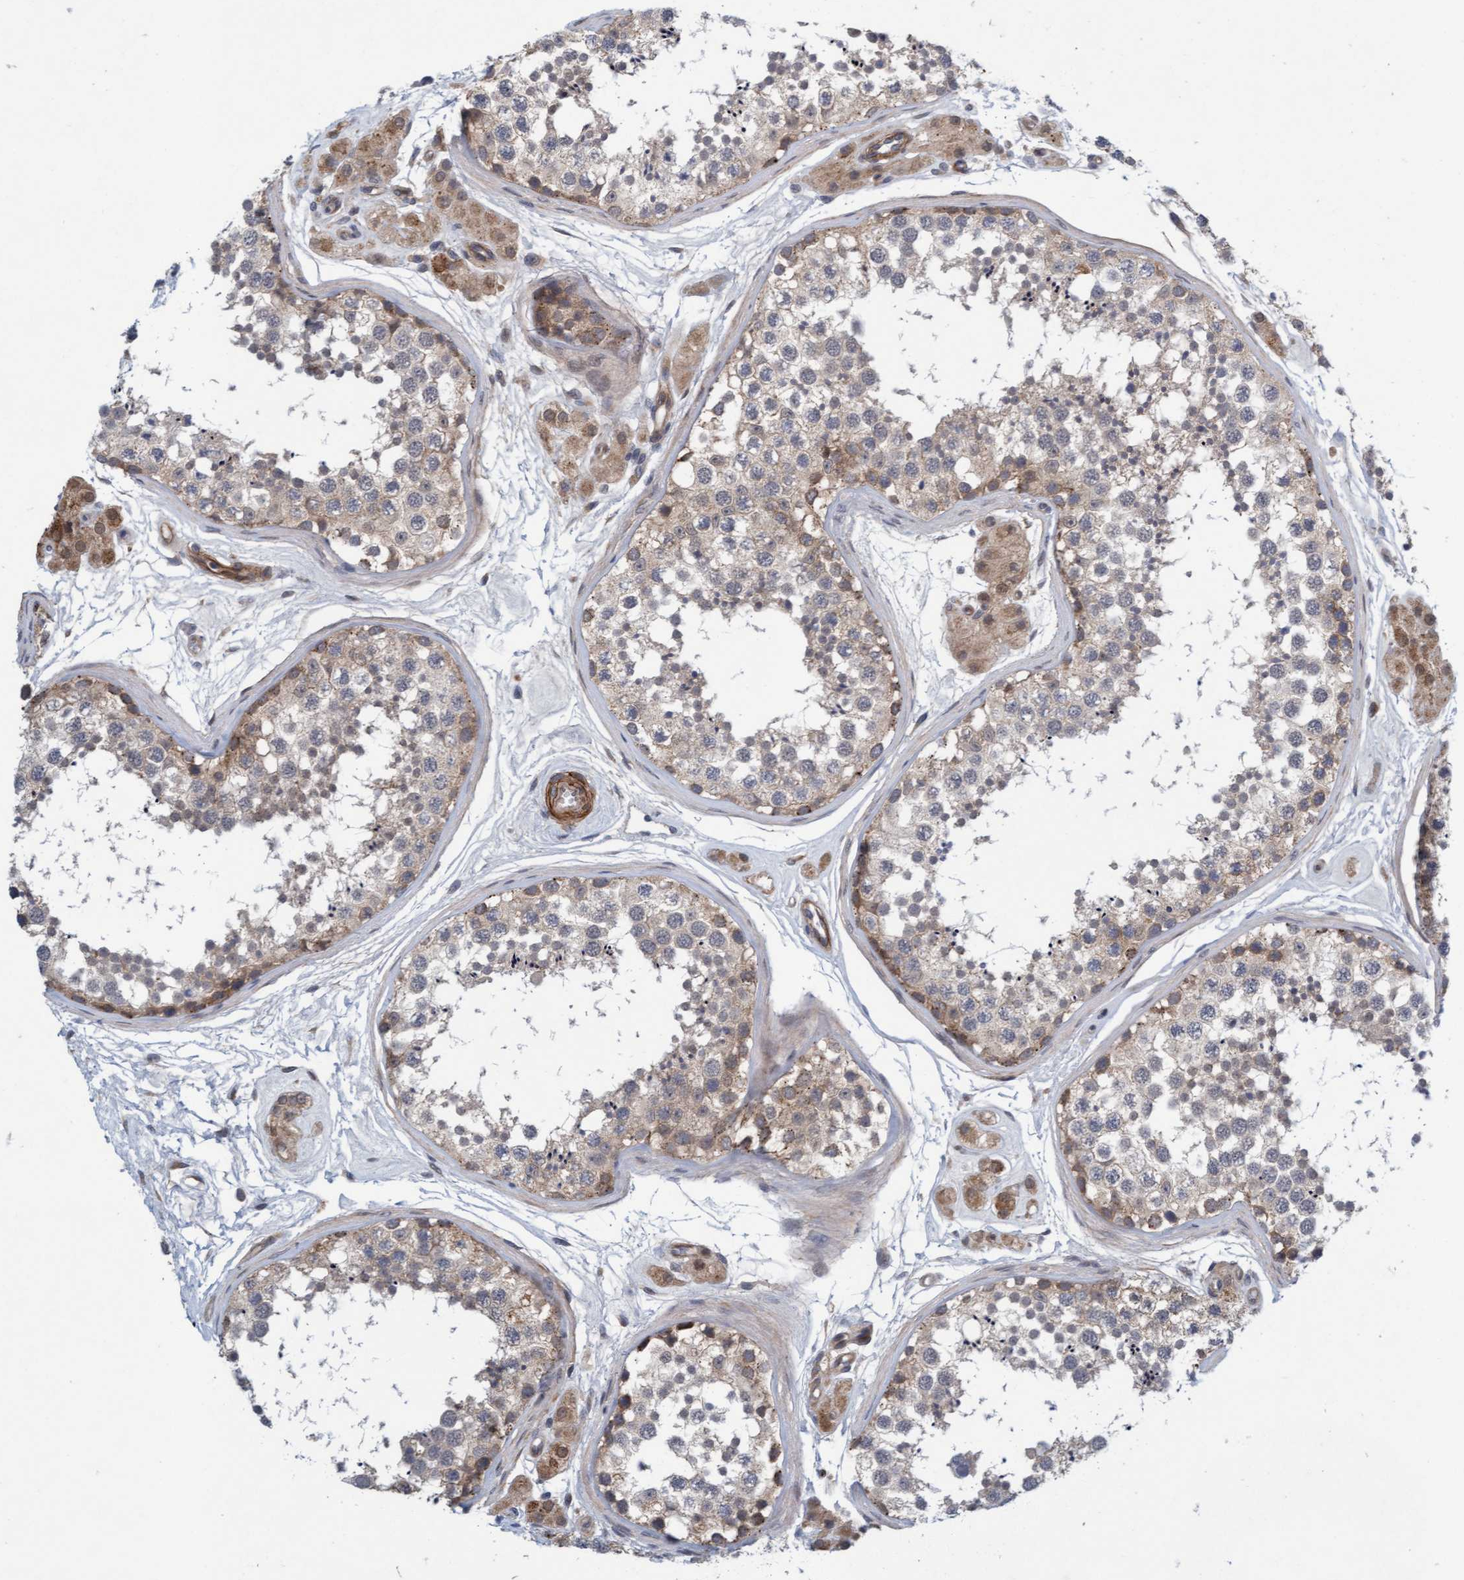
{"staining": {"intensity": "weak", "quantity": "25%-75%", "location": "cytoplasmic/membranous"}, "tissue": "testis", "cell_type": "Cells in seminiferous ducts", "image_type": "normal", "snomed": [{"axis": "morphology", "description": "Normal tissue, NOS"}, {"axis": "topography", "description": "Testis"}], "caption": "A high-resolution histopathology image shows immunohistochemistry staining of unremarkable testis, which reveals weak cytoplasmic/membranous positivity in approximately 25%-75% of cells in seminiferous ducts.", "gene": "TSTD2", "patient": {"sex": "male", "age": 56}}